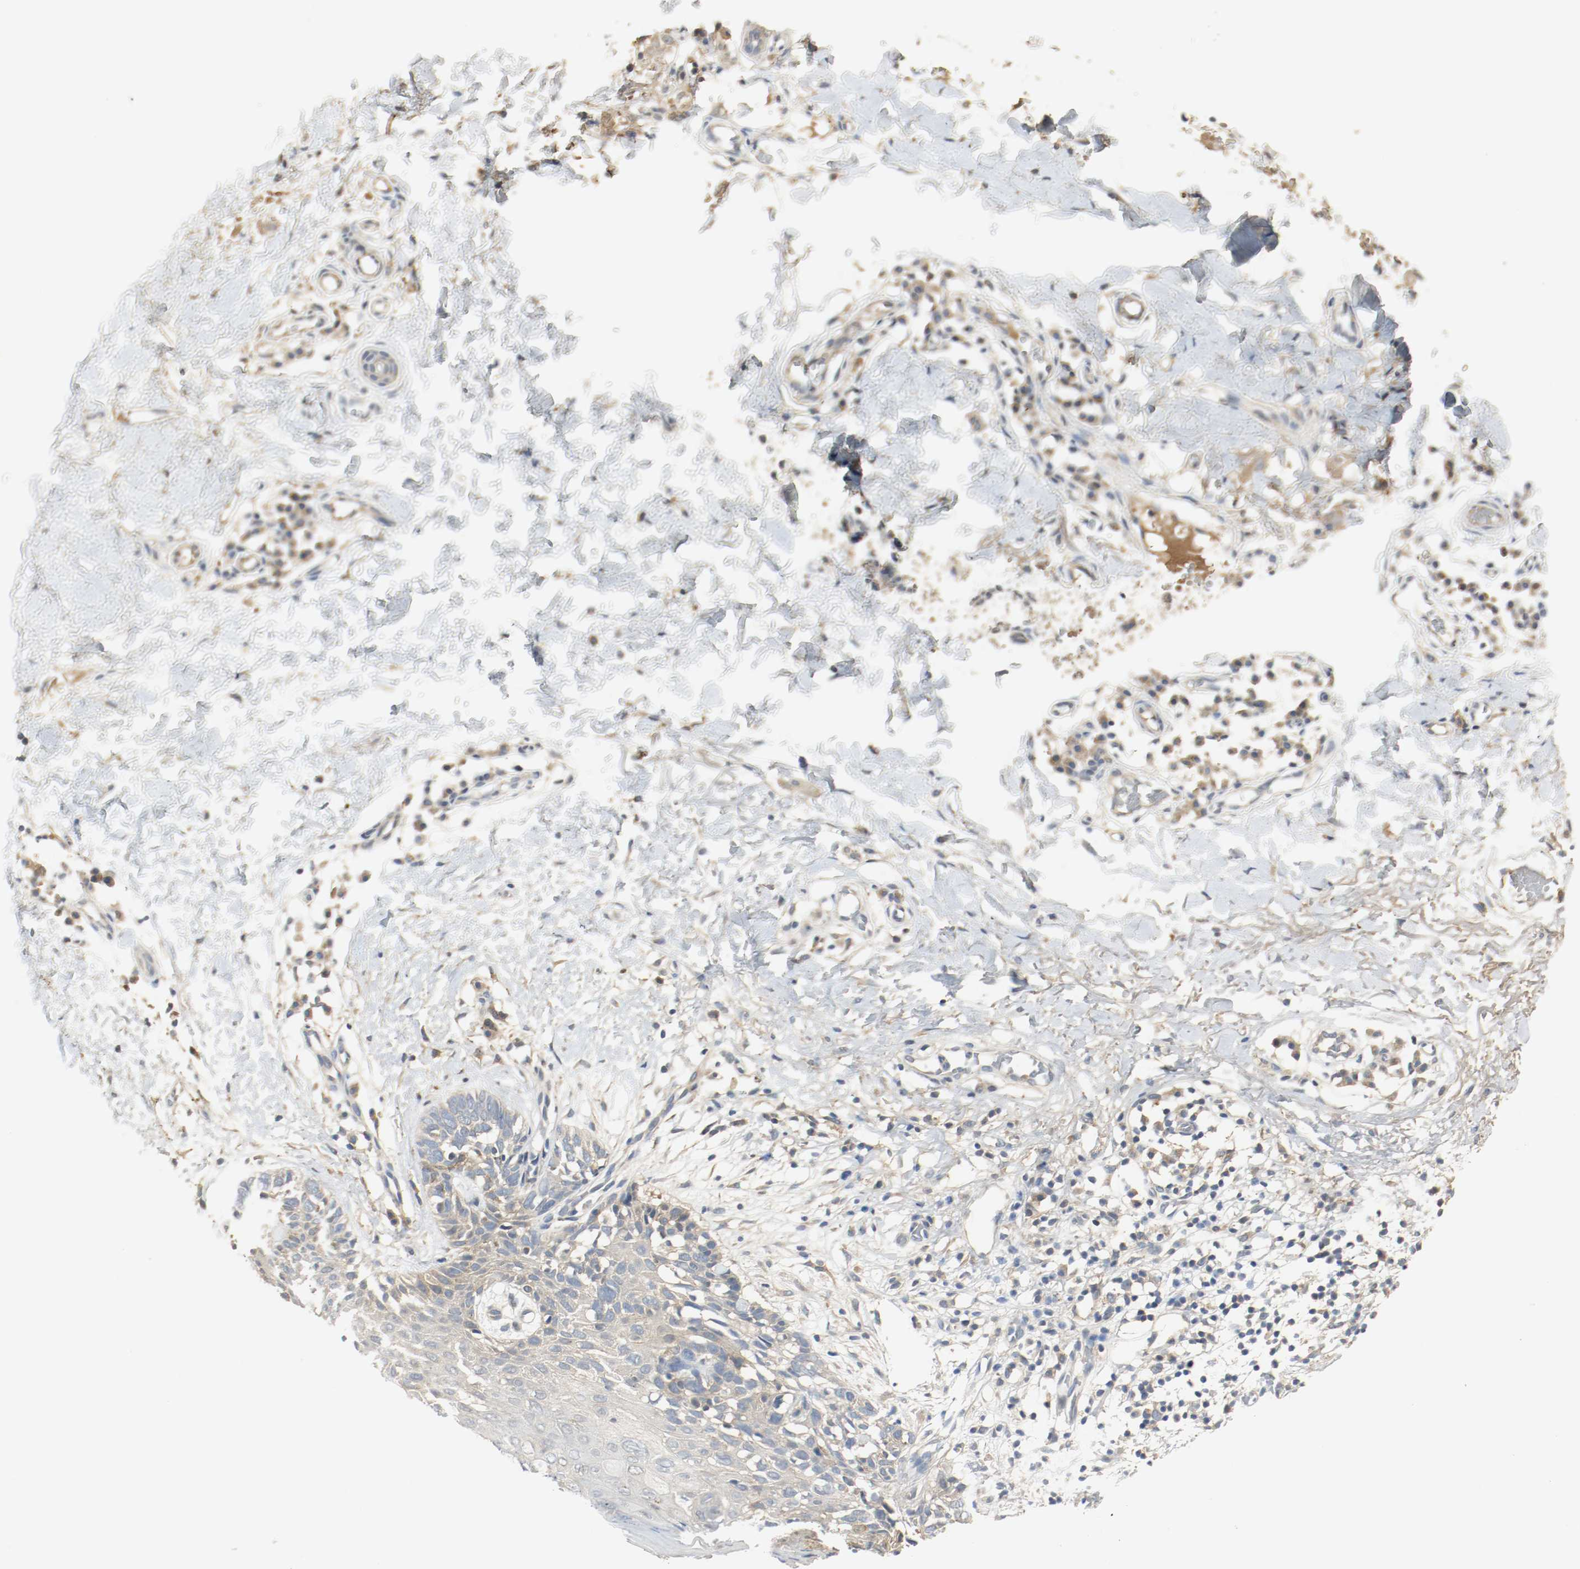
{"staining": {"intensity": "weak", "quantity": "<25%", "location": "cytoplasmic/membranous"}, "tissue": "skin cancer", "cell_type": "Tumor cells", "image_type": "cancer", "snomed": [{"axis": "morphology", "description": "Normal tissue, NOS"}, {"axis": "morphology", "description": "Basal cell carcinoma"}, {"axis": "topography", "description": "Skin"}], "caption": "This is a histopathology image of immunohistochemistry (IHC) staining of basal cell carcinoma (skin), which shows no expression in tumor cells.", "gene": "MELTF", "patient": {"sex": "male", "age": 77}}